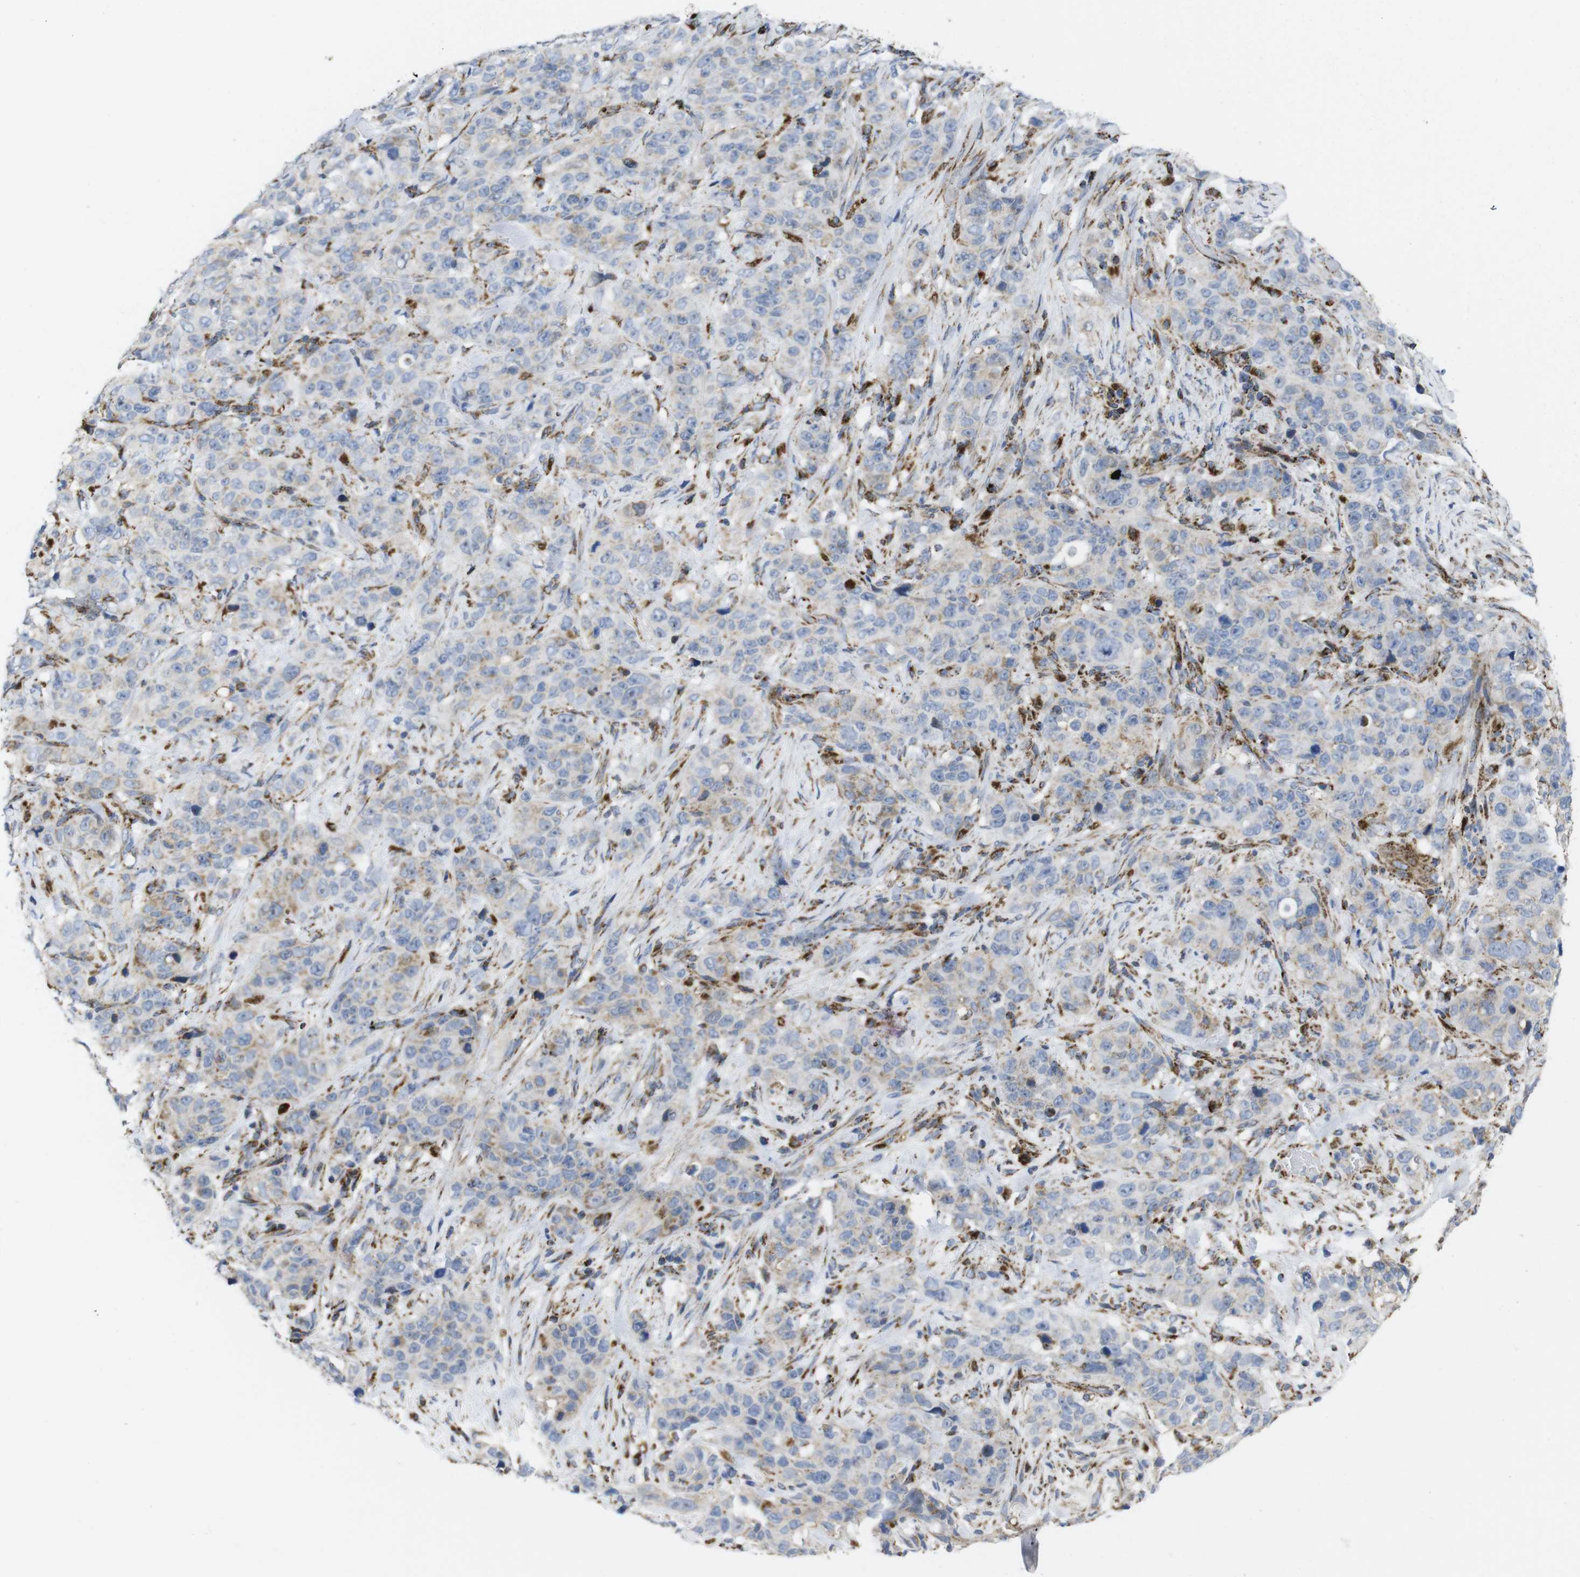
{"staining": {"intensity": "weak", "quantity": ">75%", "location": "cytoplasmic/membranous"}, "tissue": "stomach cancer", "cell_type": "Tumor cells", "image_type": "cancer", "snomed": [{"axis": "morphology", "description": "Adenocarcinoma, NOS"}, {"axis": "topography", "description": "Stomach"}], "caption": "Brown immunohistochemical staining in human adenocarcinoma (stomach) displays weak cytoplasmic/membranous positivity in approximately >75% of tumor cells.", "gene": "TMEM192", "patient": {"sex": "male", "age": 48}}